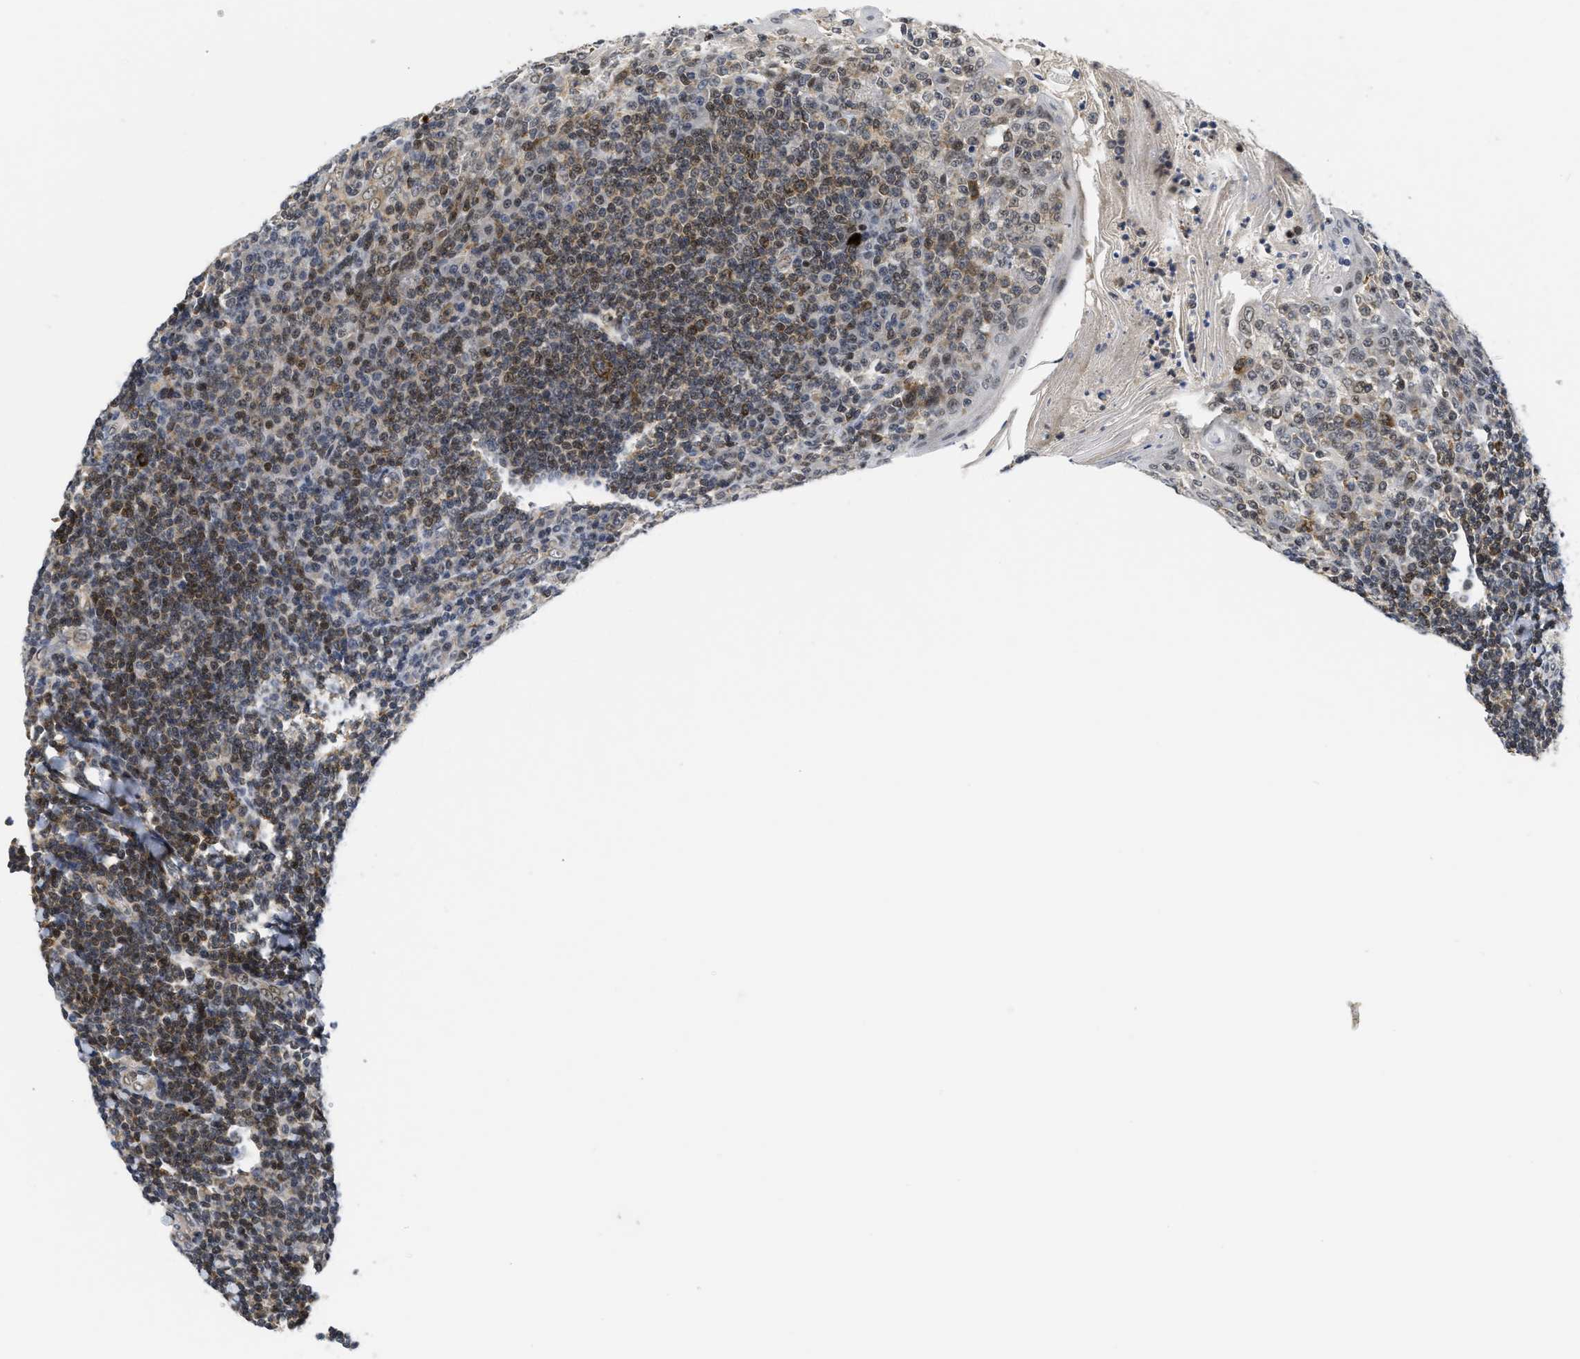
{"staining": {"intensity": "strong", "quantity": ">75%", "location": "cytoplasmic/membranous"}, "tissue": "tonsil", "cell_type": "Germinal center cells", "image_type": "normal", "snomed": [{"axis": "morphology", "description": "Normal tissue, NOS"}, {"axis": "topography", "description": "Tonsil"}], "caption": "Immunohistochemistry photomicrograph of benign human tonsil stained for a protein (brown), which reveals high levels of strong cytoplasmic/membranous expression in about >75% of germinal center cells.", "gene": "HIF1A", "patient": {"sex": "male", "age": 31}}